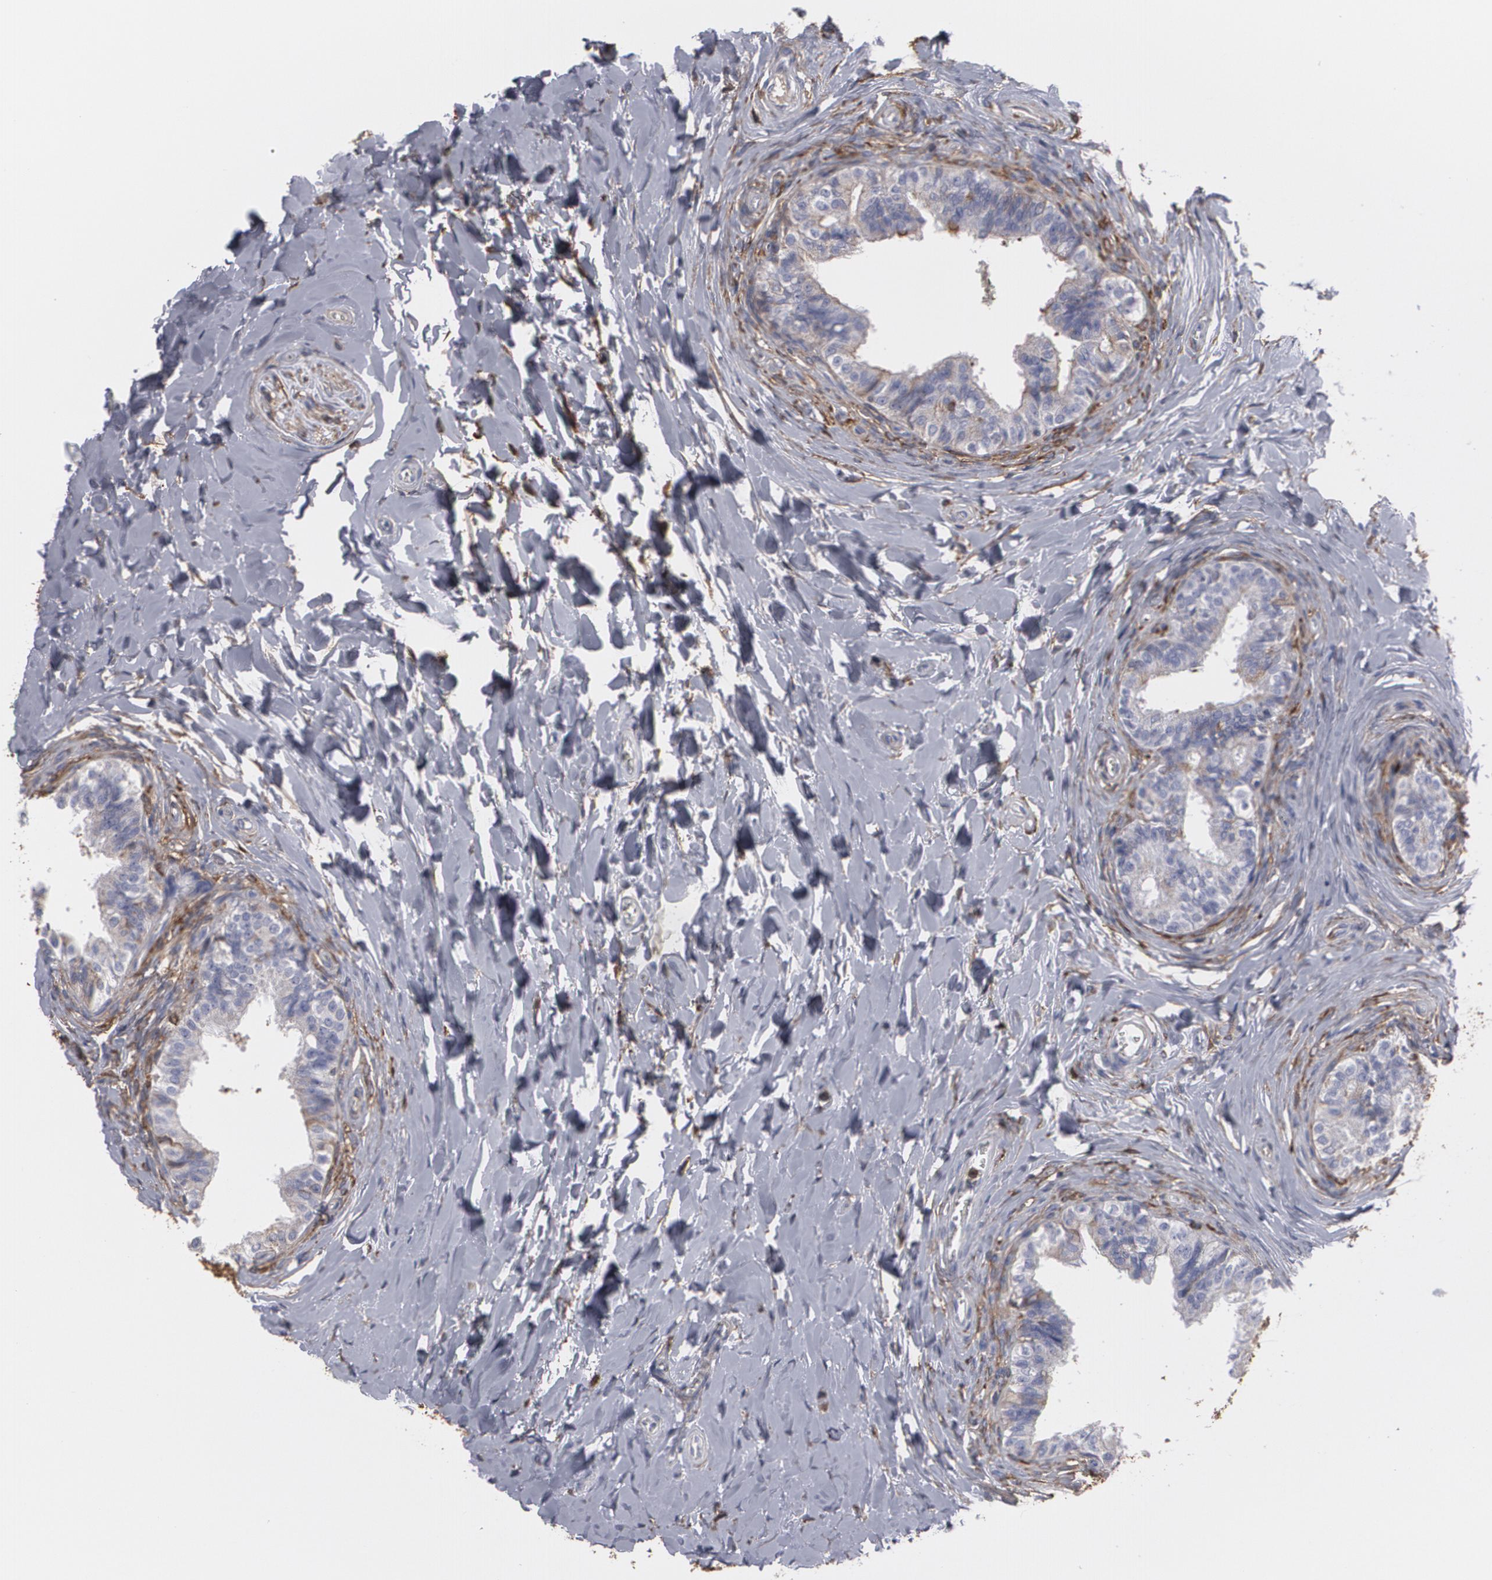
{"staining": {"intensity": "negative", "quantity": "none", "location": "none"}, "tissue": "epididymis", "cell_type": "Glandular cells", "image_type": "normal", "snomed": [{"axis": "morphology", "description": "Normal tissue, NOS"}, {"axis": "topography", "description": "Soft tissue"}, {"axis": "topography", "description": "Epididymis"}], "caption": "Benign epididymis was stained to show a protein in brown. There is no significant expression in glandular cells.", "gene": "ODC1", "patient": {"sex": "male", "age": 26}}